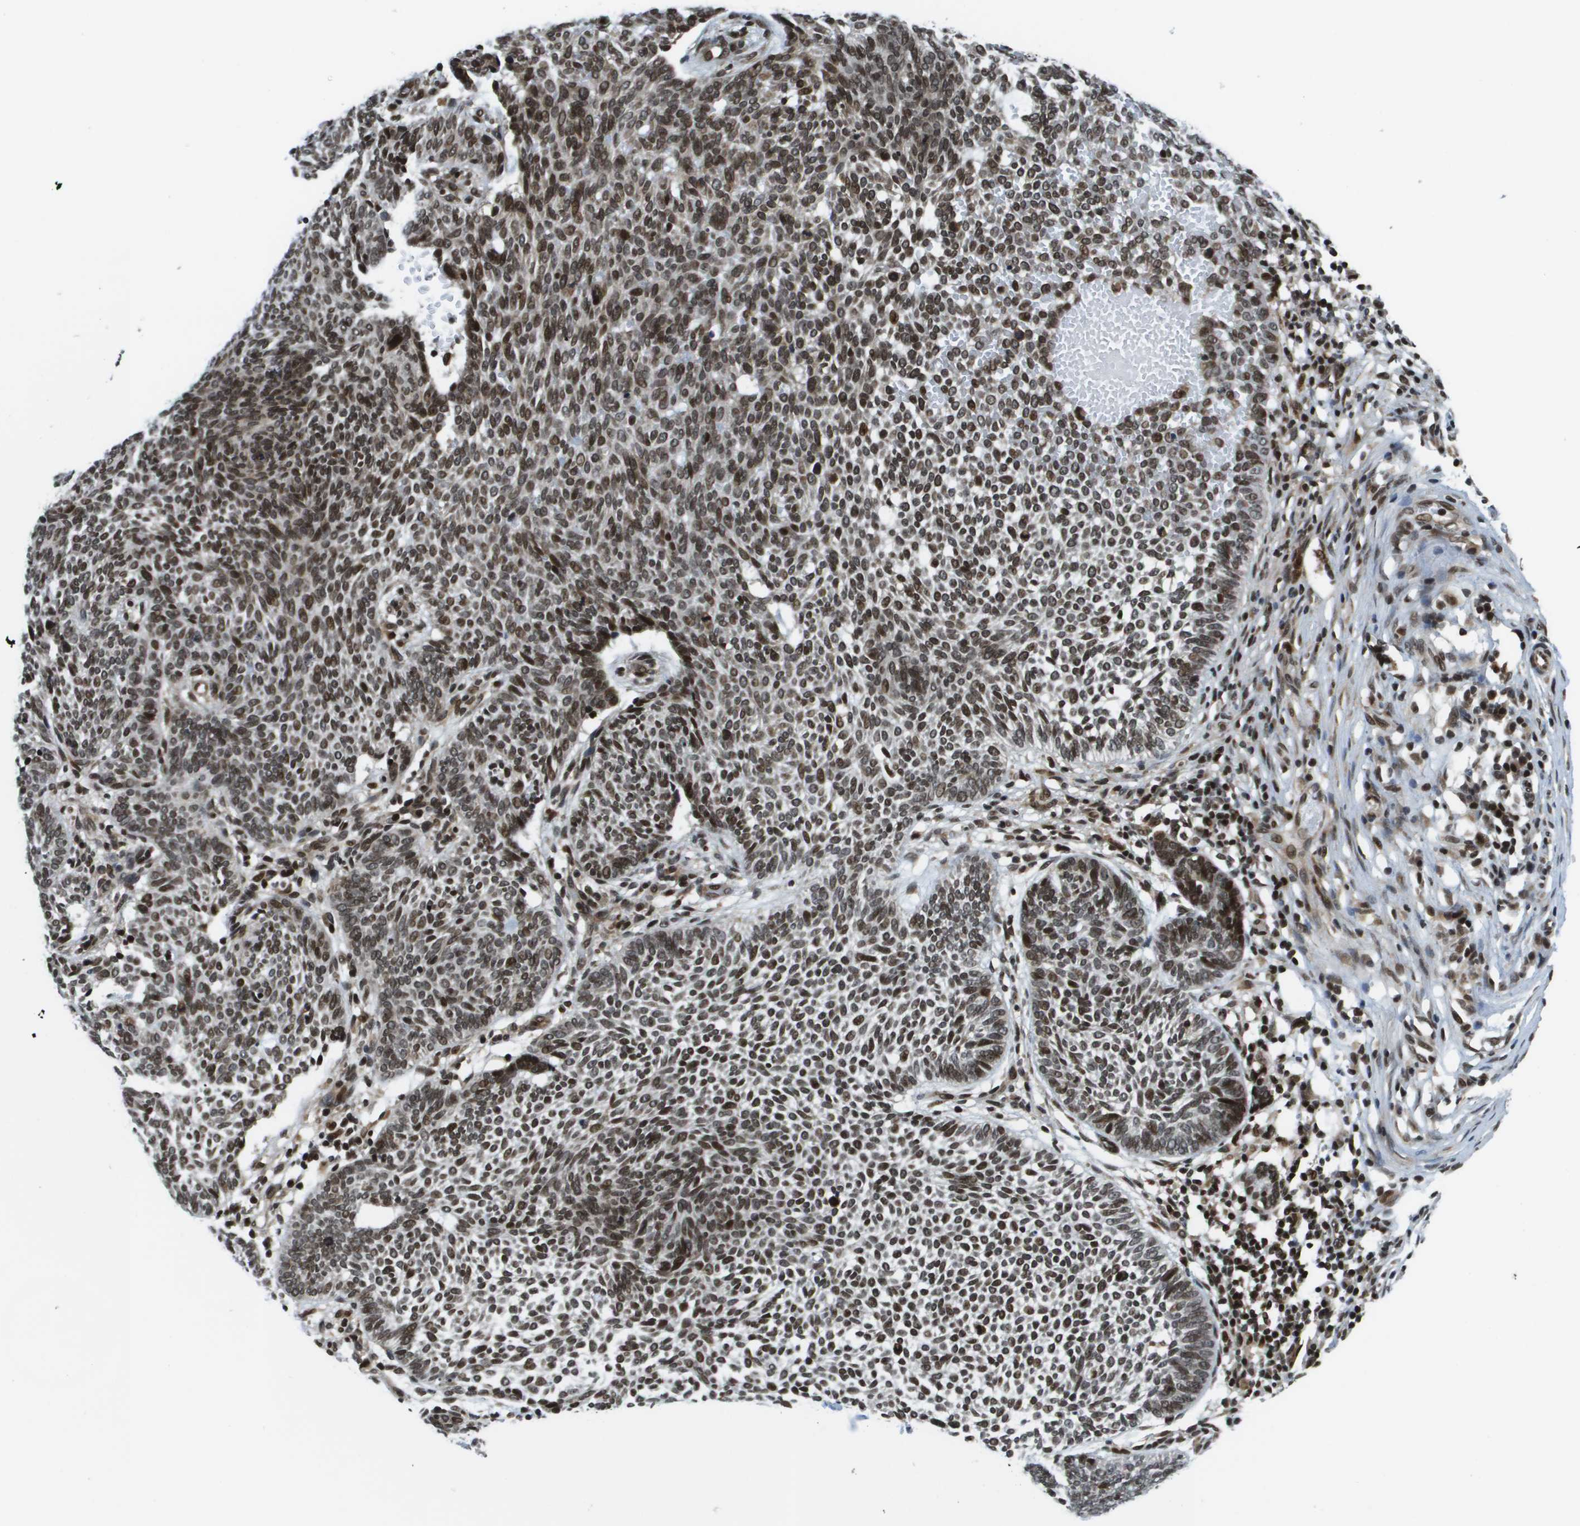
{"staining": {"intensity": "strong", "quantity": ">75%", "location": "nuclear"}, "tissue": "skin cancer", "cell_type": "Tumor cells", "image_type": "cancer", "snomed": [{"axis": "morphology", "description": "Normal tissue, NOS"}, {"axis": "morphology", "description": "Basal cell carcinoma"}, {"axis": "topography", "description": "Skin"}], "caption": "The histopathology image shows immunohistochemical staining of skin basal cell carcinoma. There is strong nuclear positivity is seen in about >75% of tumor cells.", "gene": "RECQL4", "patient": {"sex": "male", "age": 87}}